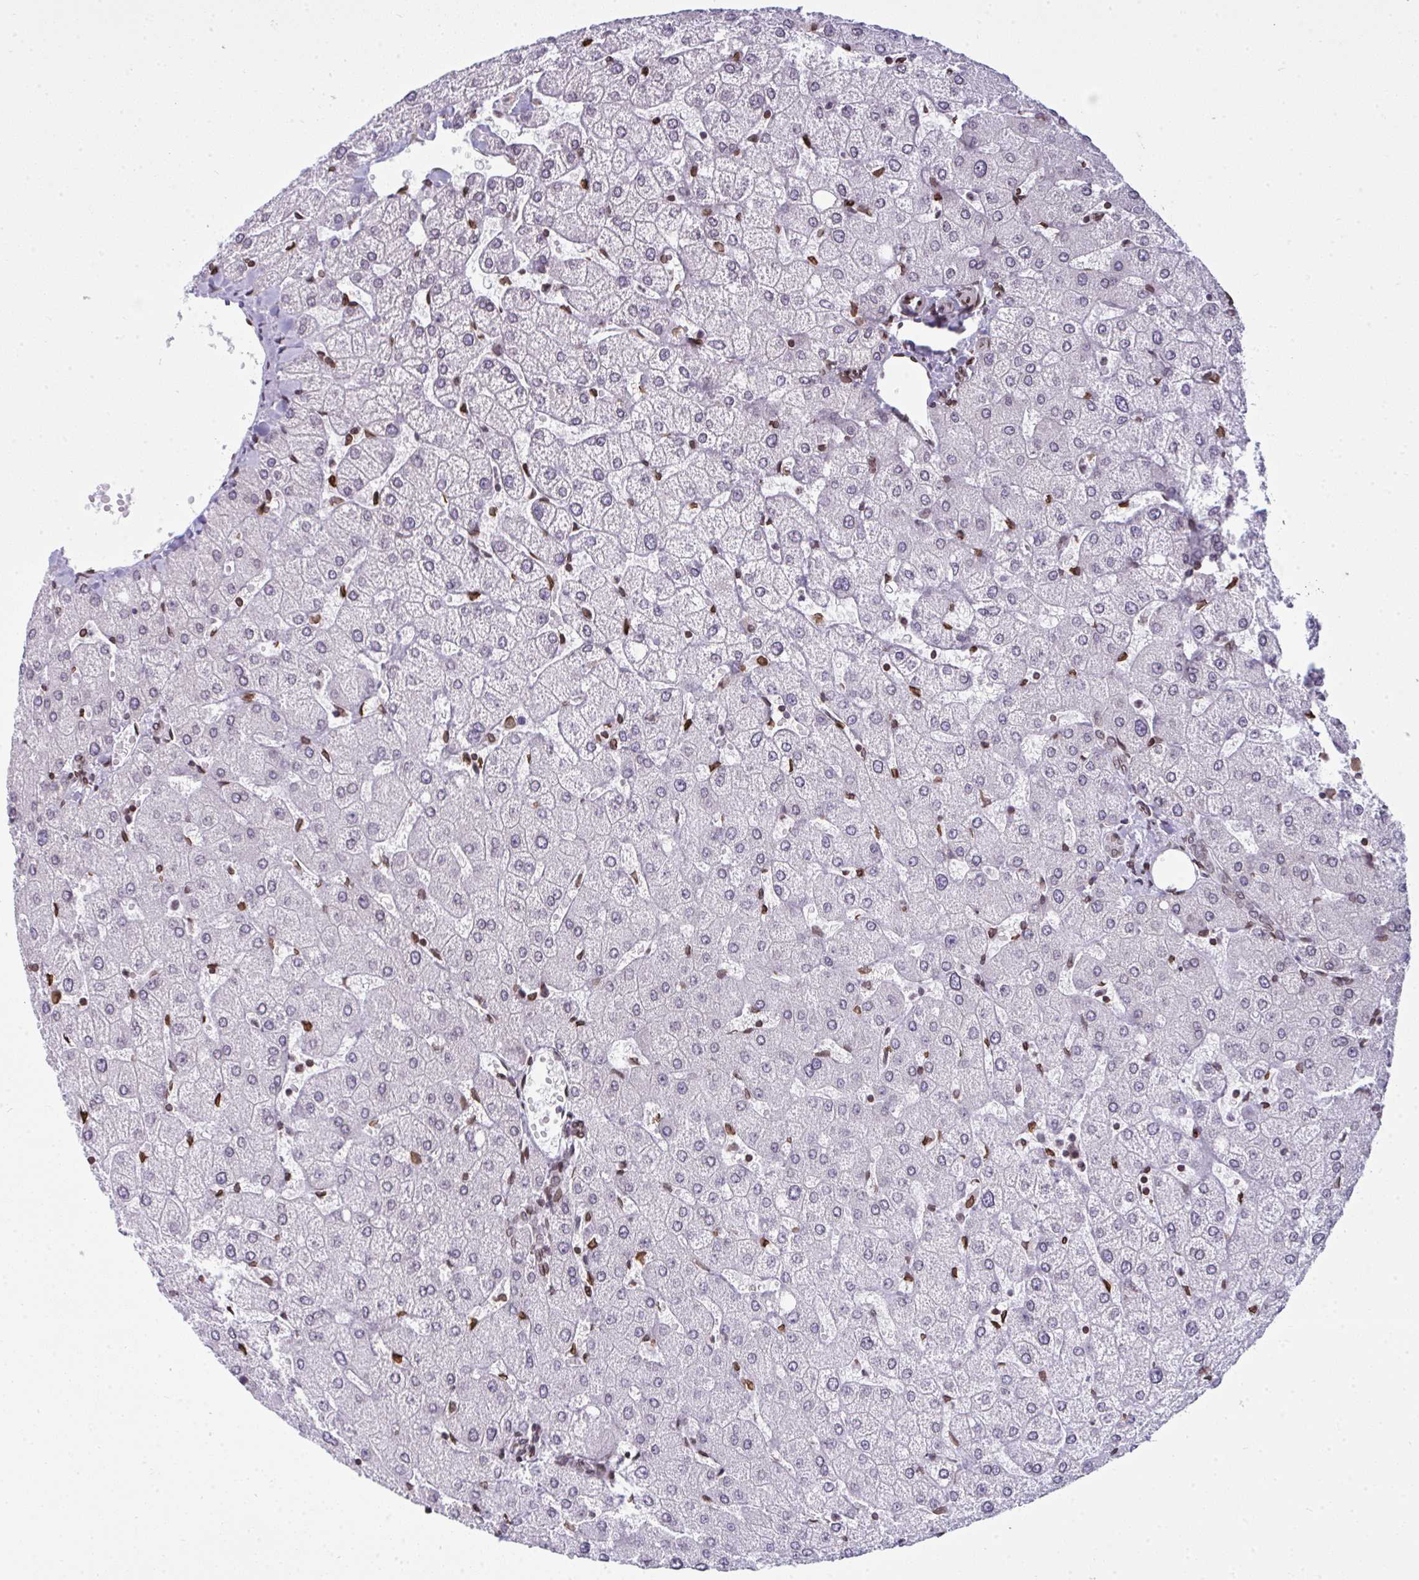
{"staining": {"intensity": "weak", "quantity": ">75%", "location": "cytoplasmic/membranous,nuclear"}, "tissue": "liver", "cell_type": "Cholangiocytes", "image_type": "normal", "snomed": [{"axis": "morphology", "description": "Normal tissue, NOS"}, {"axis": "topography", "description": "Liver"}], "caption": "IHC of normal liver reveals low levels of weak cytoplasmic/membranous,nuclear positivity in approximately >75% of cholangiocytes. (DAB IHC, brown staining for protein, blue staining for nuclei).", "gene": "LMNB2", "patient": {"sex": "female", "age": 54}}